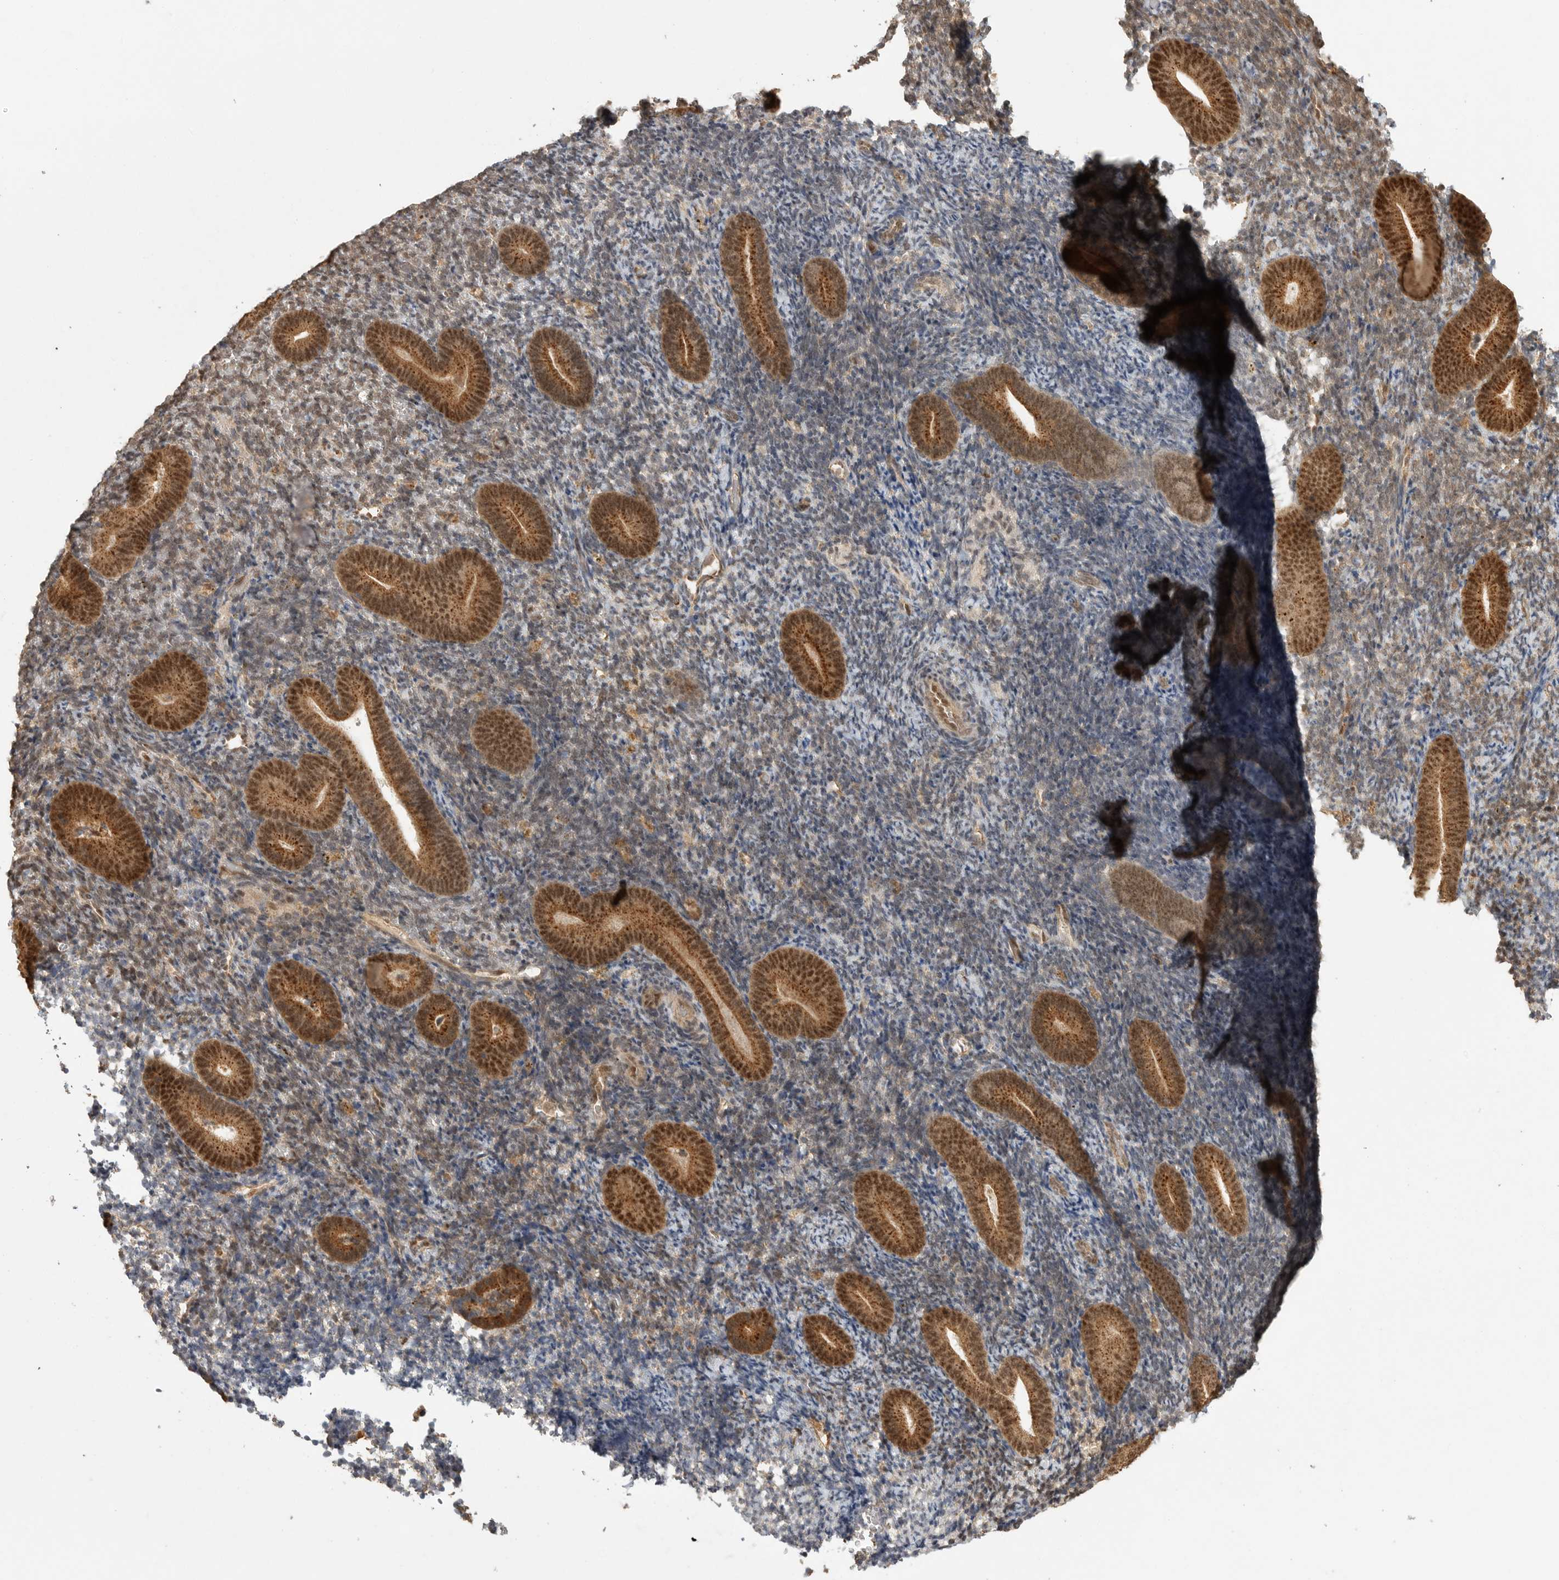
{"staining": {"intensity": "moderate", "quantity": ">75%", "location": "cytoplasmic/membranous,nuclear"}, "tissue": "endometrium", "cell_type": "Cells in endometrial stroma", "image_type": "normal", "snomed": [{"axis": "morphology", "description": "Normal tissue, NOS"}, {"axis": "topography", "description": "Endometrium"}], "caption": "A histopathology image of endometrium stained for a protein reveals moderate cytoplasmic/membranous,nuclear brown staining in cells in endometrial stroma.", "gene": "DFFA", "patient": {"sex": "female", "age": 51}}